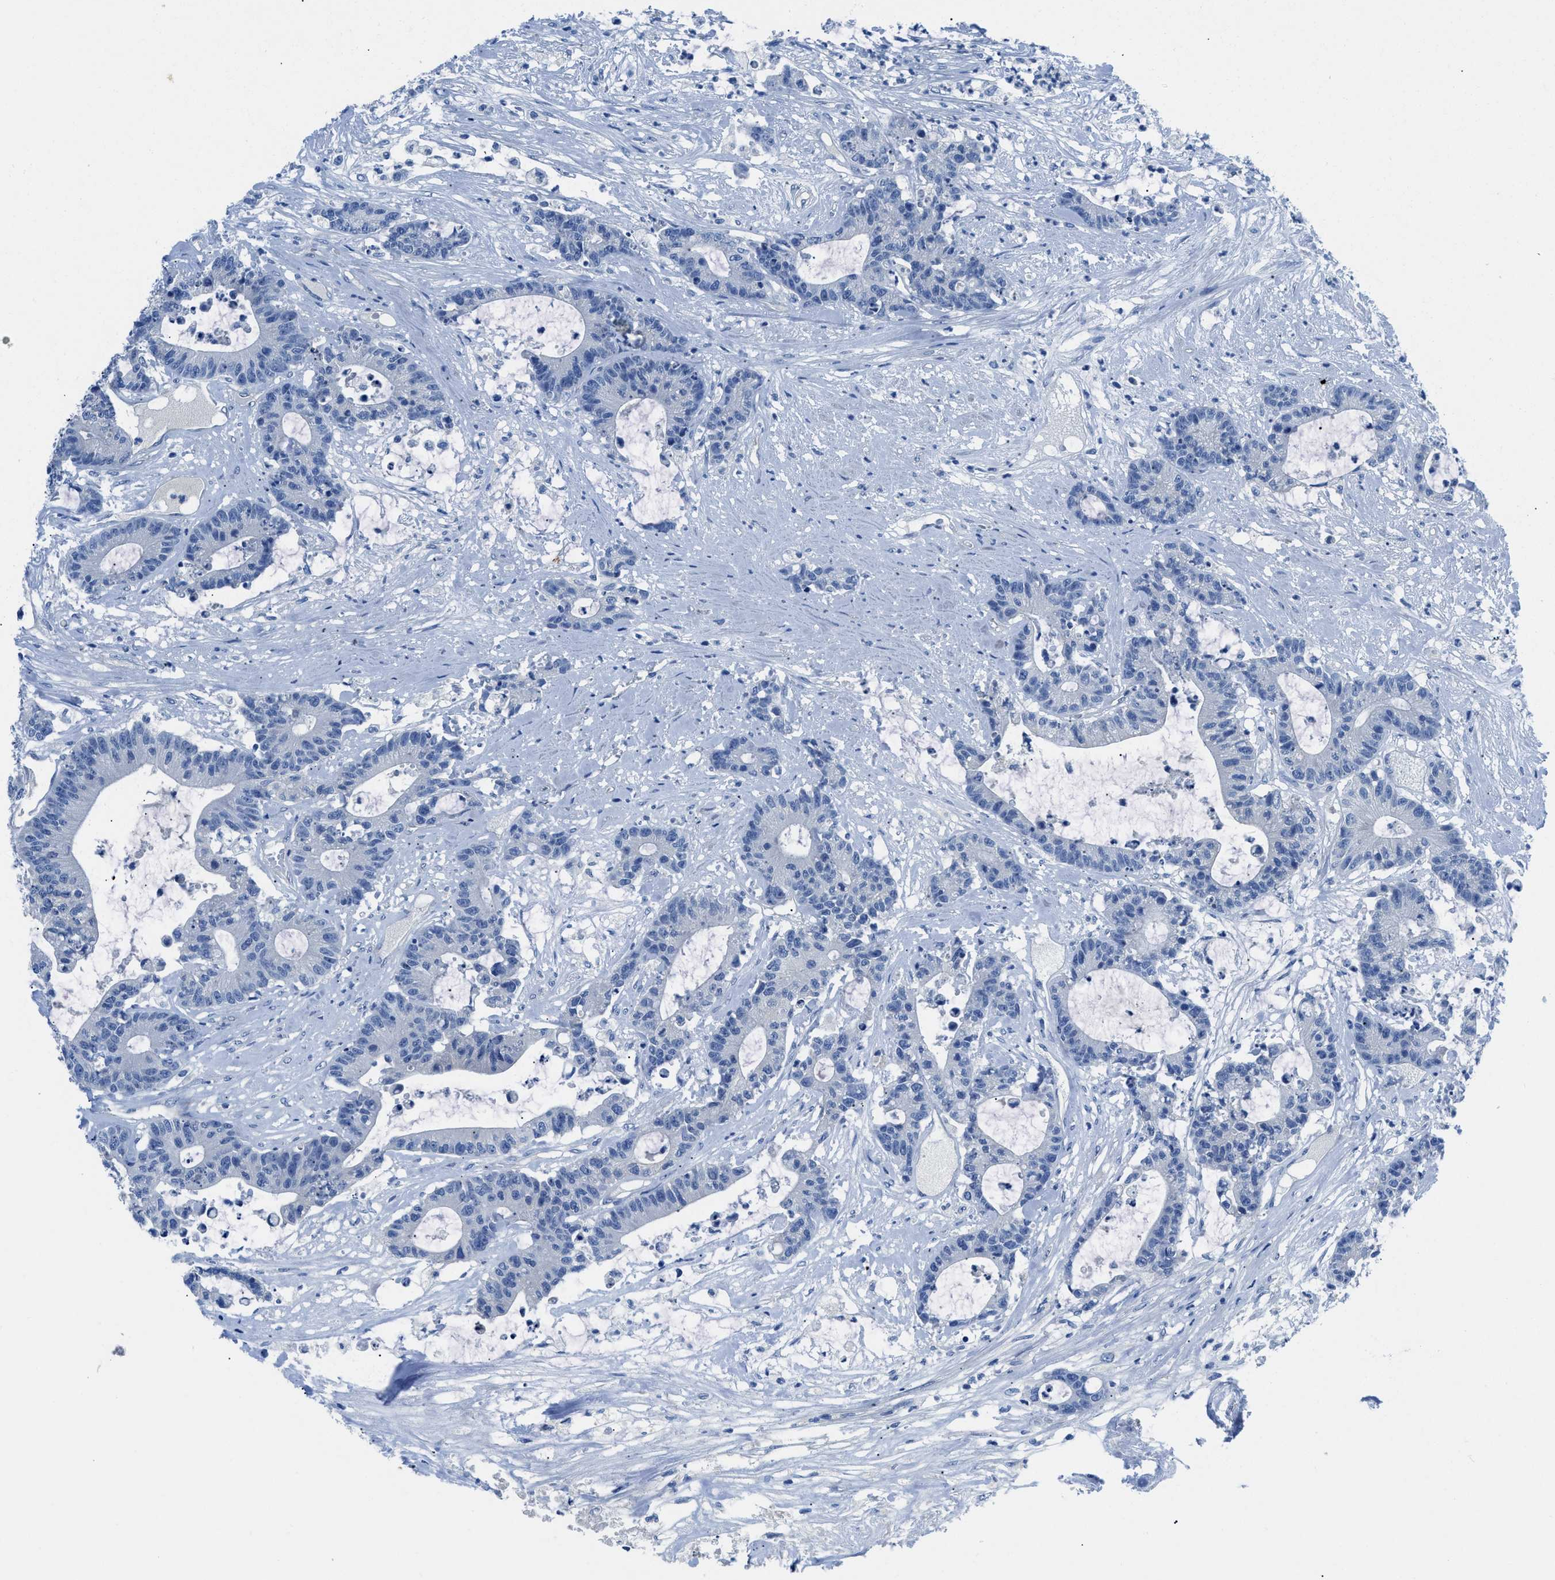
{"staining": {"intensity": "negative", "quantity": "none", "location": "none"}, "tissue": "colorectal cancer", "cell_type": "Tumor cells", "image_type": "cancer", "snomed": [{"axis": "morphology", "description": "Adenocarcinoma, NOS"}, {"axis": "topography", "description": "Colon"}], "caption": "DAB (3,3'-diaminobenzidine) immunohistochemical staining of adenocarcinoma (colorectal) shows no significant expression in tumor cells.", "gene": "SLC10A6", "patient": {"sex": "female", "age": 84}}